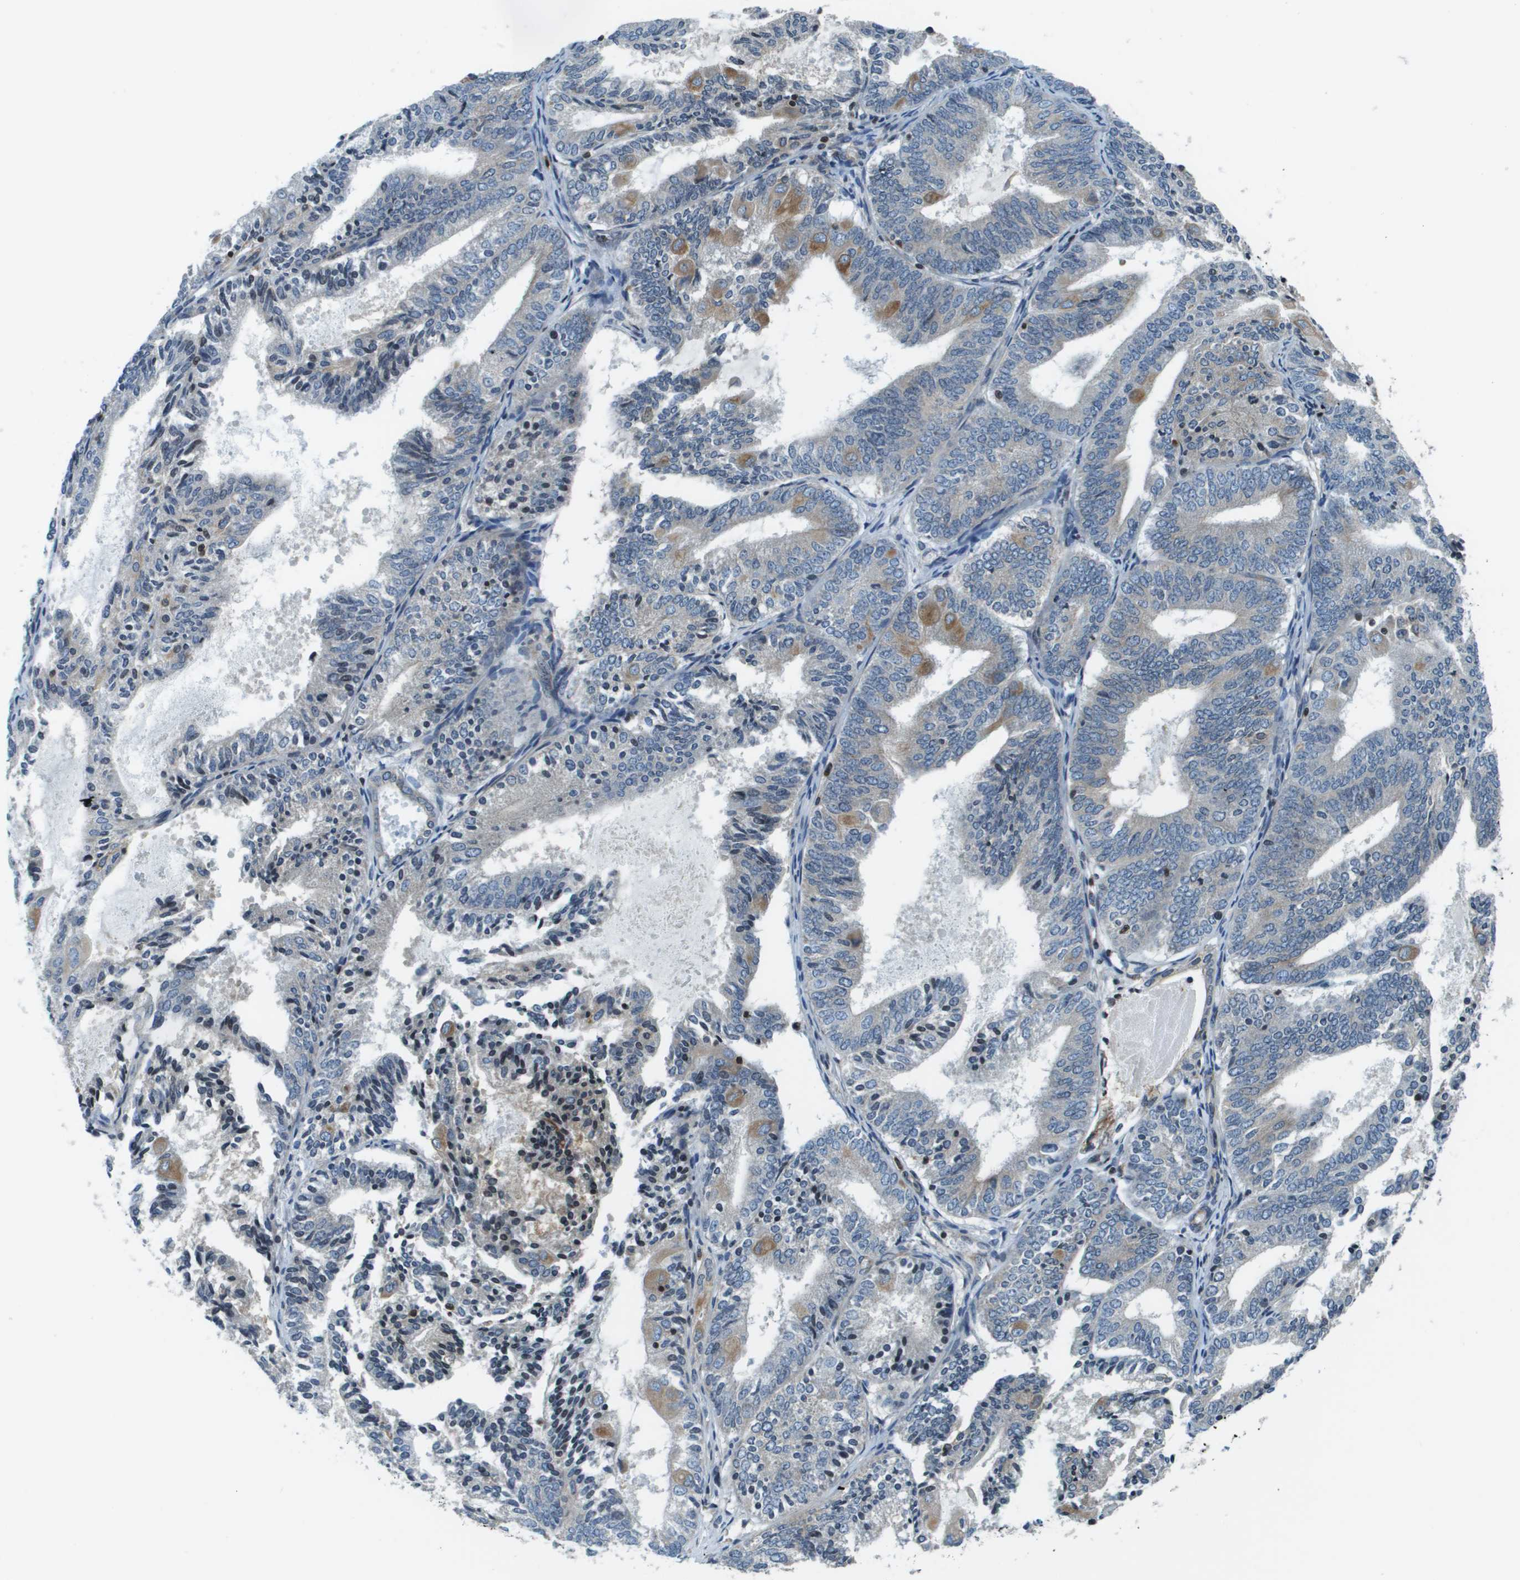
{"staining": {"intensity": "moderate", "quantity": "<25%", "location": "cytoplasmic/membranous"}, "tissue": "endometrial cancer", "cell_type": "Tumor cells", "image_type": "cancer", "snomed": [{"axis": "morphology", "description": "Adenocarcinoma, NOS"}, {"axis": "topography", "description": "Endometrium"}], "caption": "Immunohistochemical staining of human endometrial cancer demonstrates low levels of moderate cytoplasmic/membranous staining in approximately <25% of tumor cells. (DAB IHC with brightfield microscopy, high magnification).", "gene": "ESYT1", "patient": {"sex": "female", "age": 81}}